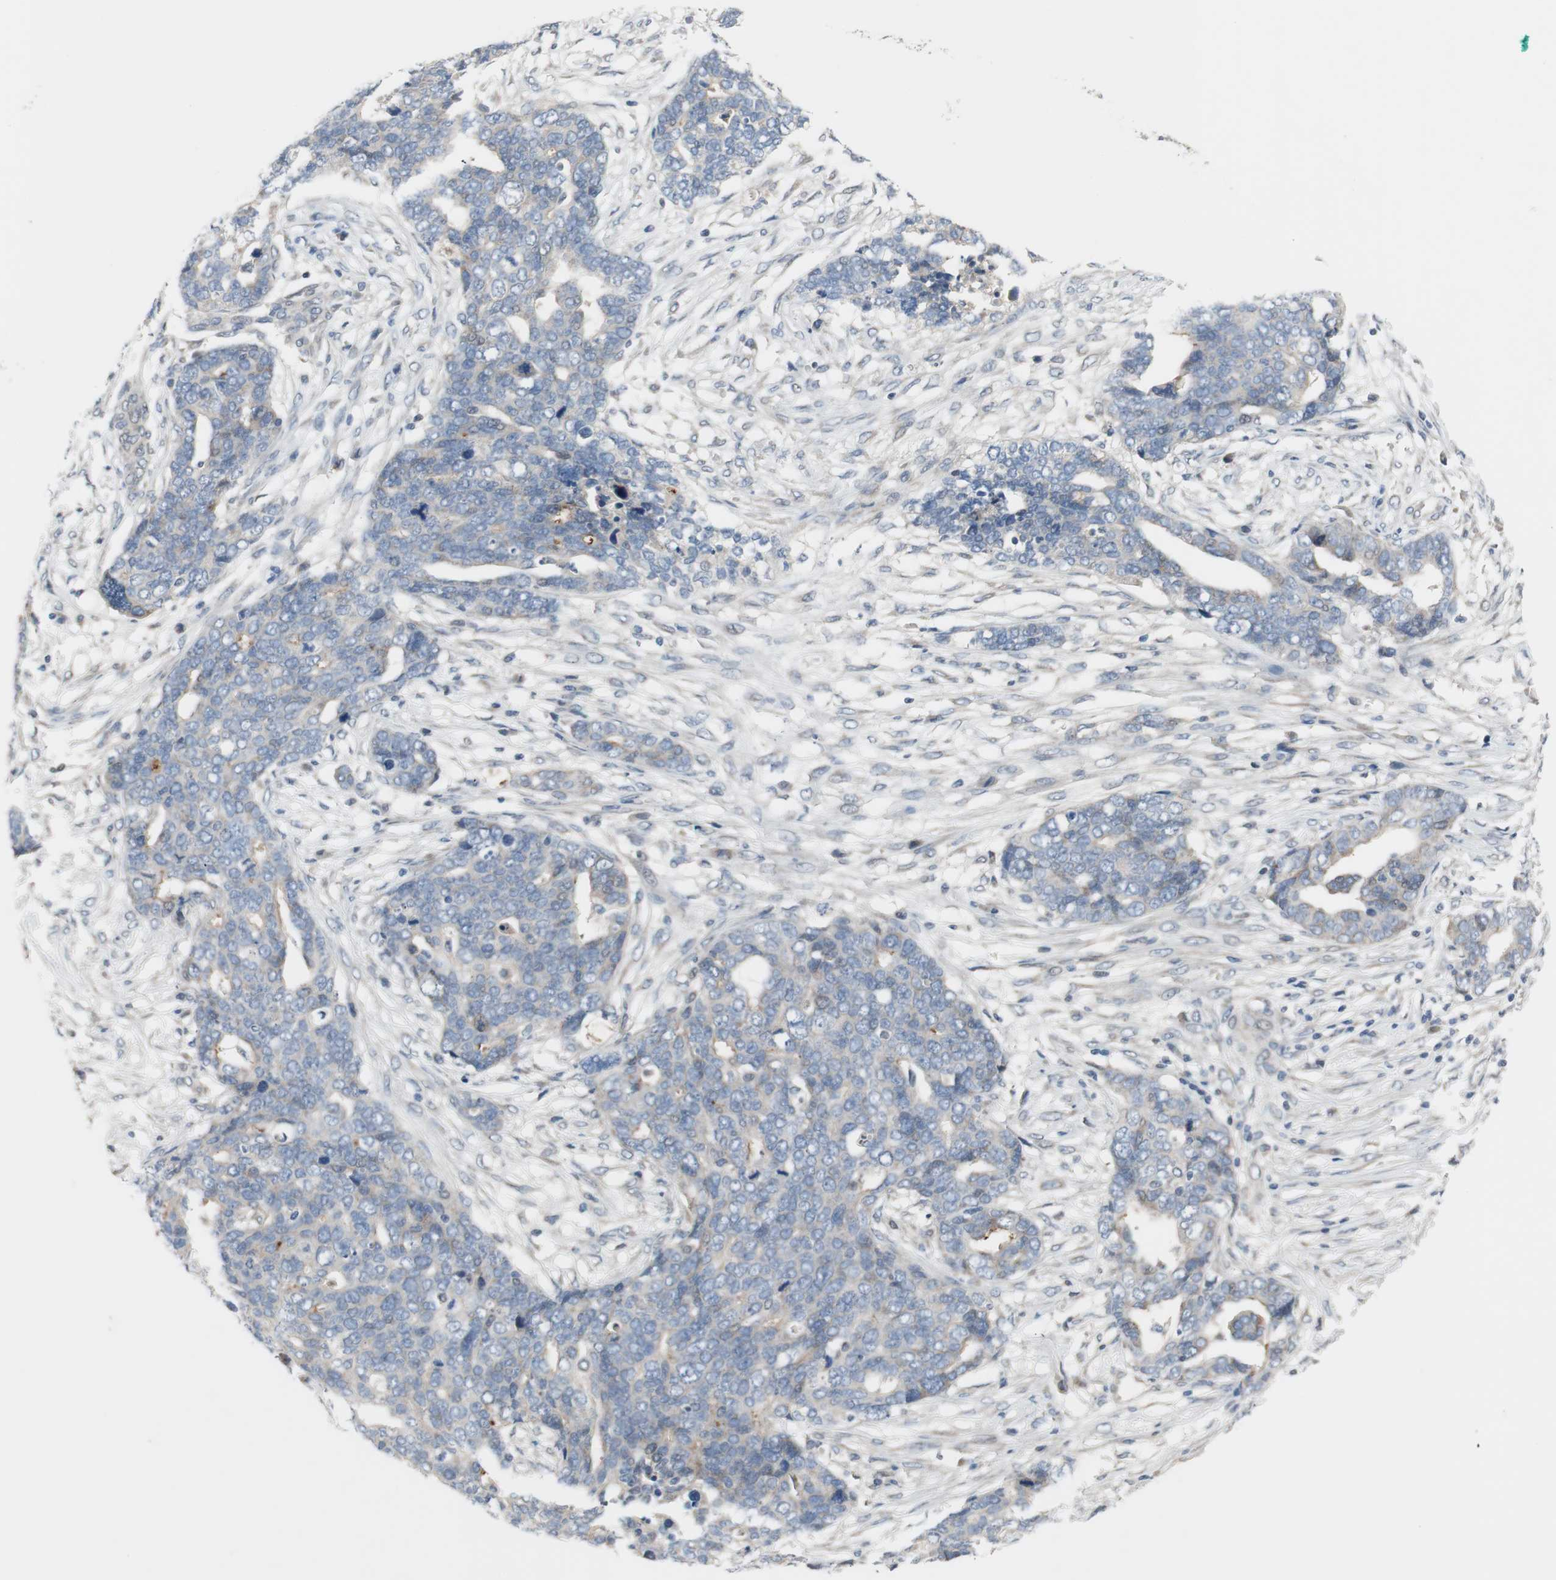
{"staining": {"intensity": "negative", "quantity": "none", "location": "none"}, "tissue": "ovarian cancer", "cell_type": "Tumor cells", "image_type": "cancer", "snomed": [{"axis": "morphology", "description": "Normal tissue, NOS"}, {"axis": "morphology", "description": "Cystadenocarcinoma, serous, NOS"}, {"axis": "topography", "description": "Fallopian tube"}, {"axis": "topography", "description": "Ovary"}], "caption": "A histopathology image of serous cystadenocarcinoma (ovarian) stained for a protein displays no brown staining in tumor cells.", "gene": "TACR3", "patient": {"sex": "female", "age": 56}}